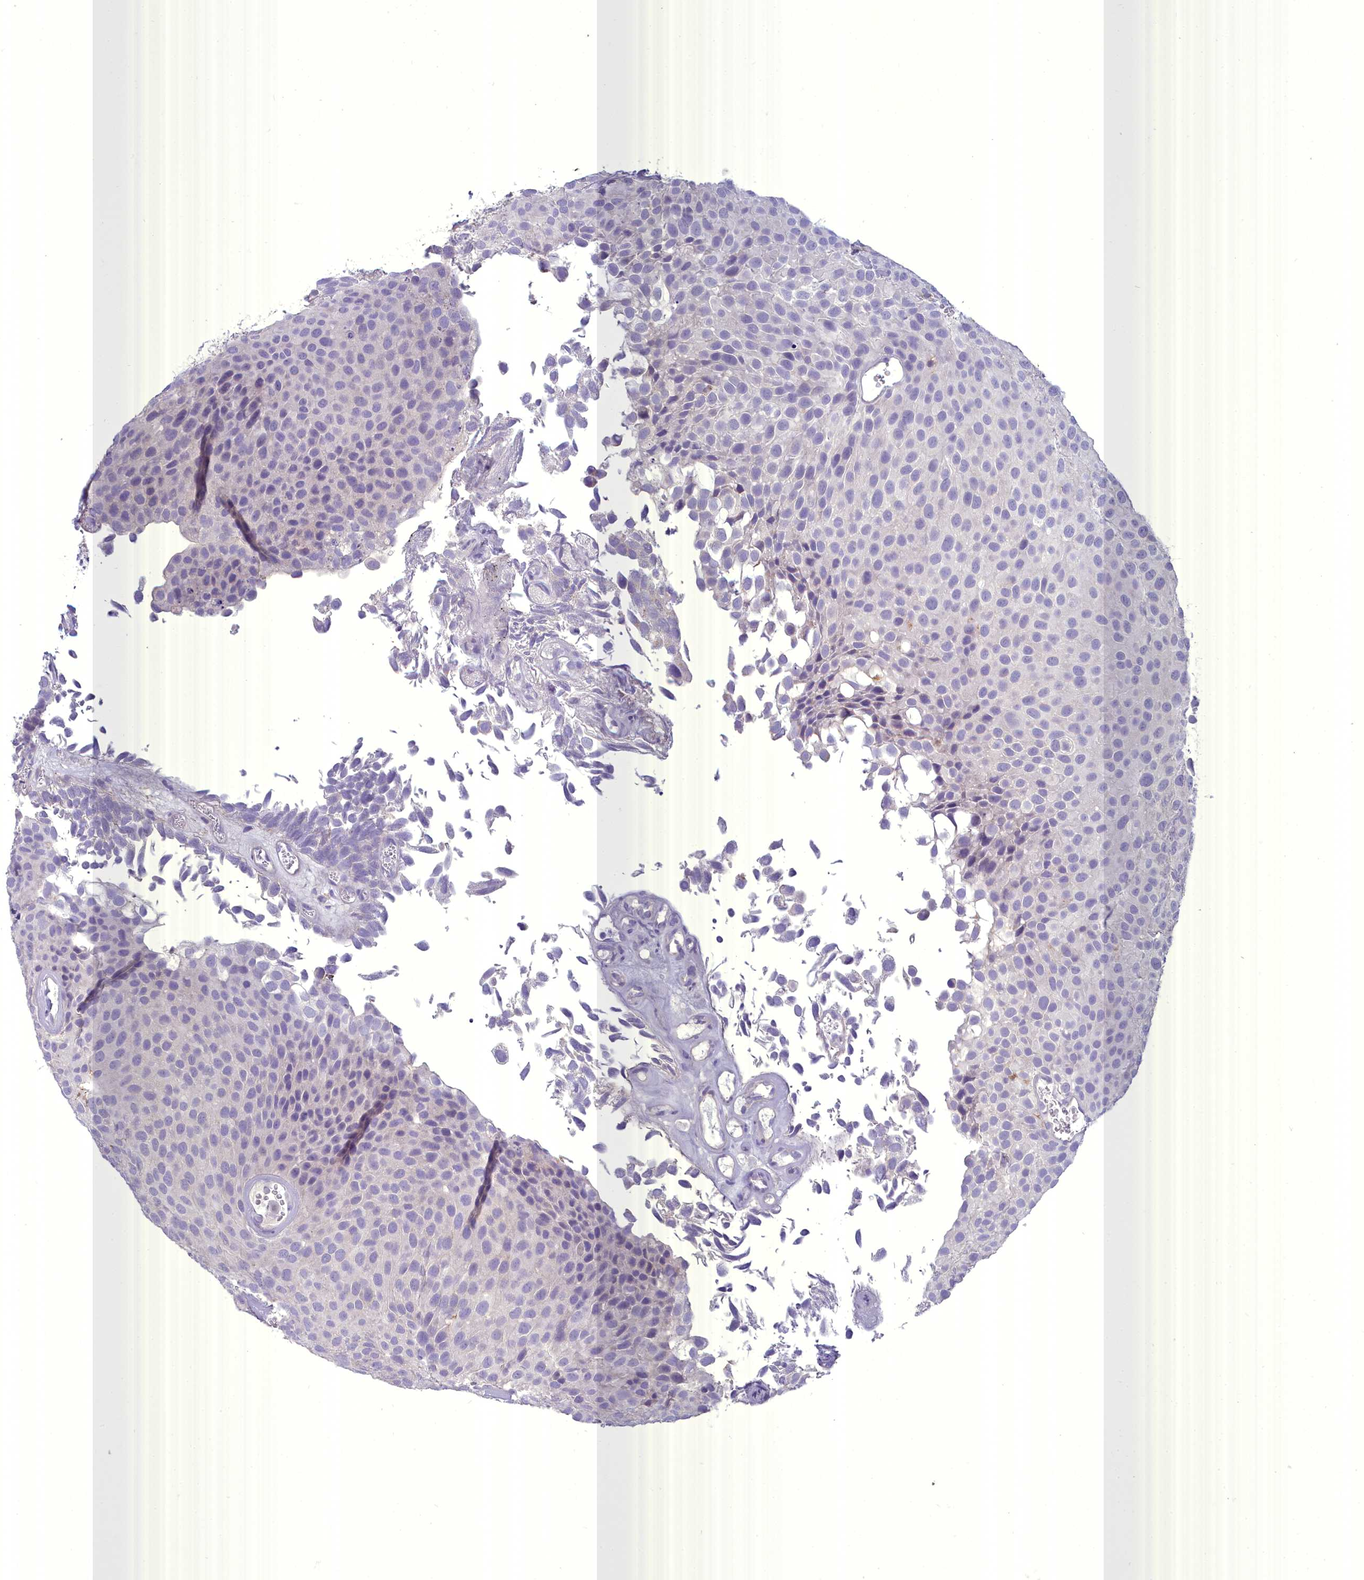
{"staining": {"intensity": "negative", "quantity": "none", "location": "none"}, "tissue": "urothelial cancer", "cell_type": "Tumor cells", "image_type": "cancer", "snomed": [{"axis": "morphology", "description": "Urothelial carcinoma, Low grade"}, {"axis": "topography", "description": "Urinary bladder"}], "caption": "This is an immunohistochemistry histopathology image of human low-grade urothelial carcinoma. There is no expression in tumor cells.", "gene": "BLNK", "patient": {"sex": "male", "age": 89}}